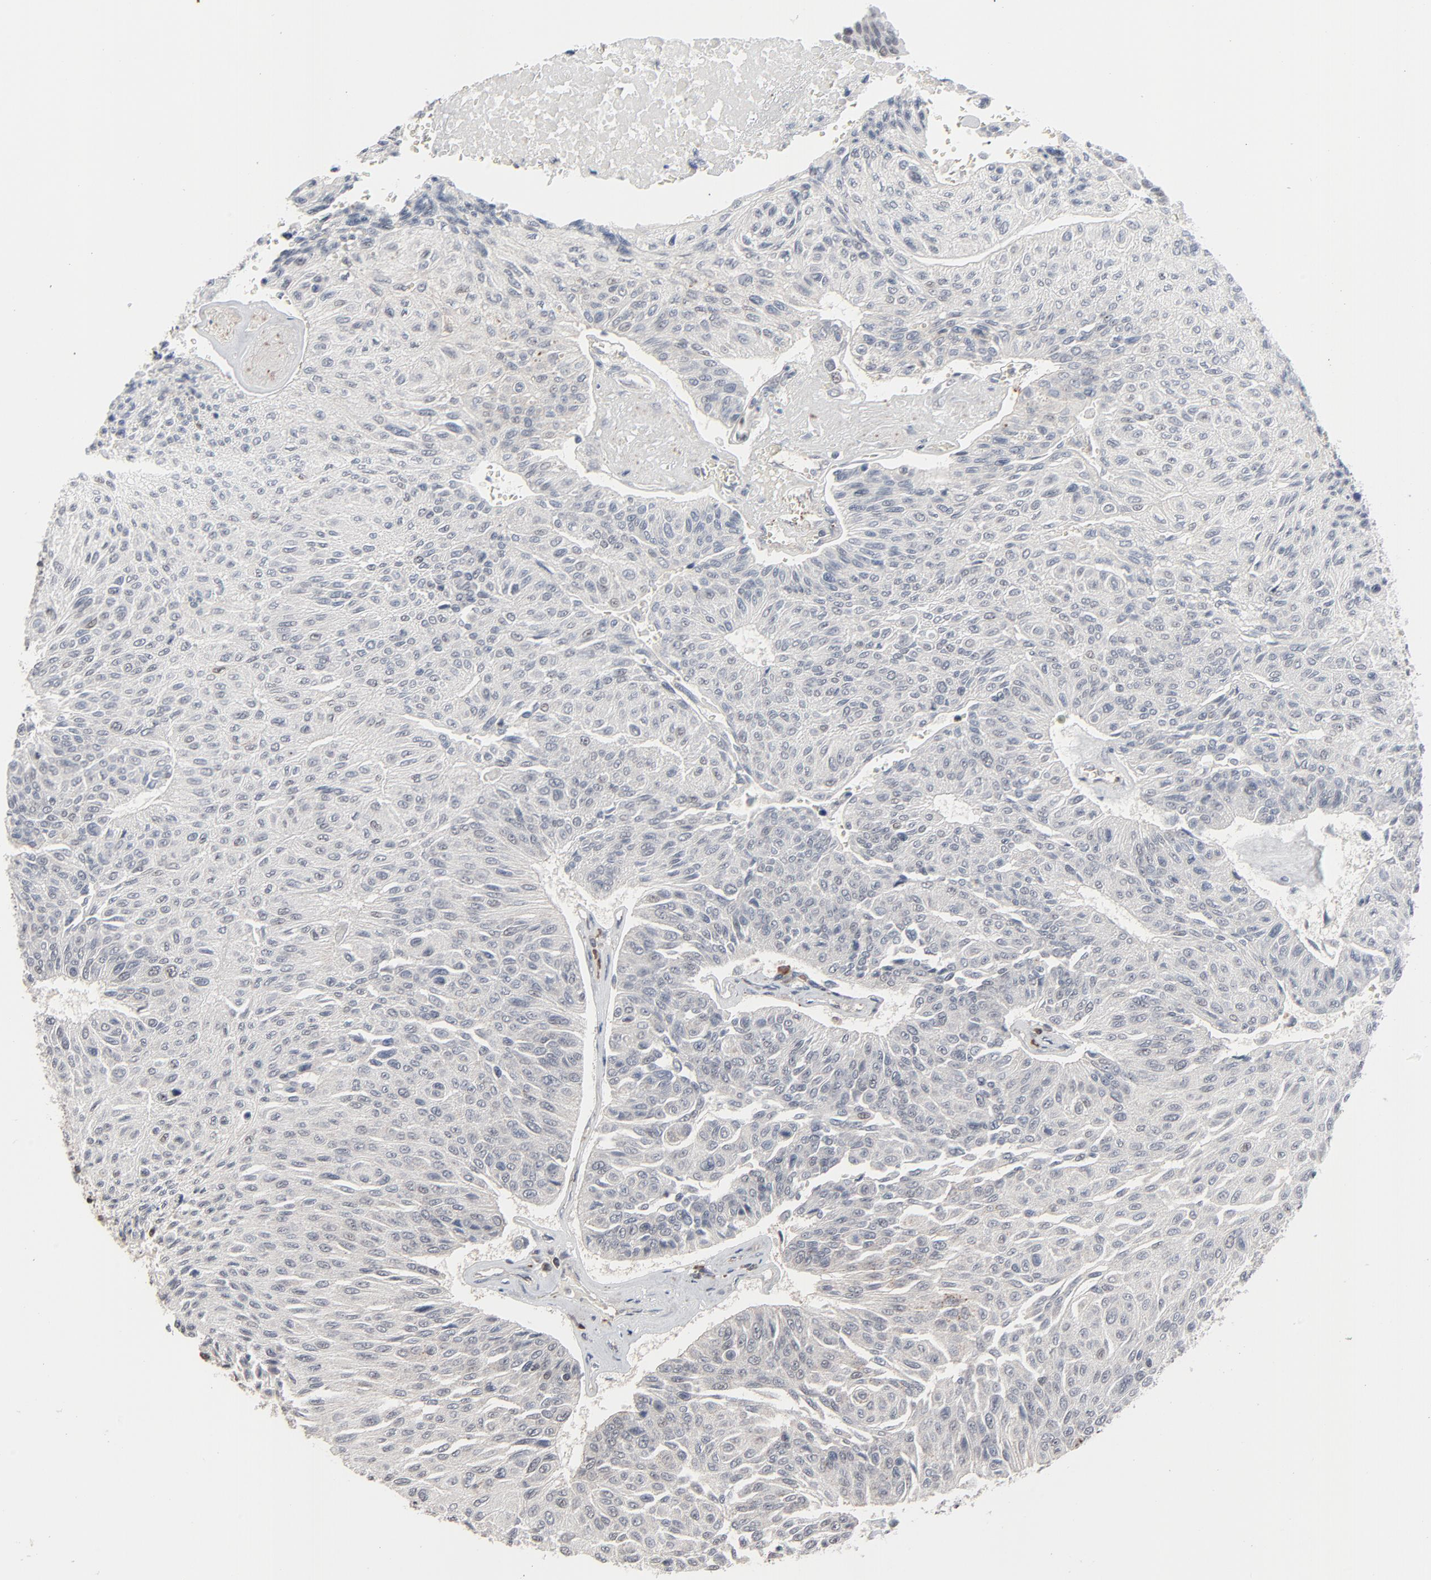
{"staining": {"intensity": "negative", "quantity": "none", "location": "none"}, "tissue": "urothelial cancer", "cell_type": "Tumor cells", "image_type": "cancer", "snomed": [{"axis": "morphology", "description": "Urothelial carcinoma, High grade"}, {"axis": "topography", "description": "Urinary bladder"}], "caption": "A high-resolution photomicrograph shows IHC staining of urothelial cancer, which demonstrates no significant expression in tumor cells.", "gene": "ZNF419", "patient": {"sex": "male", "age": 66}}